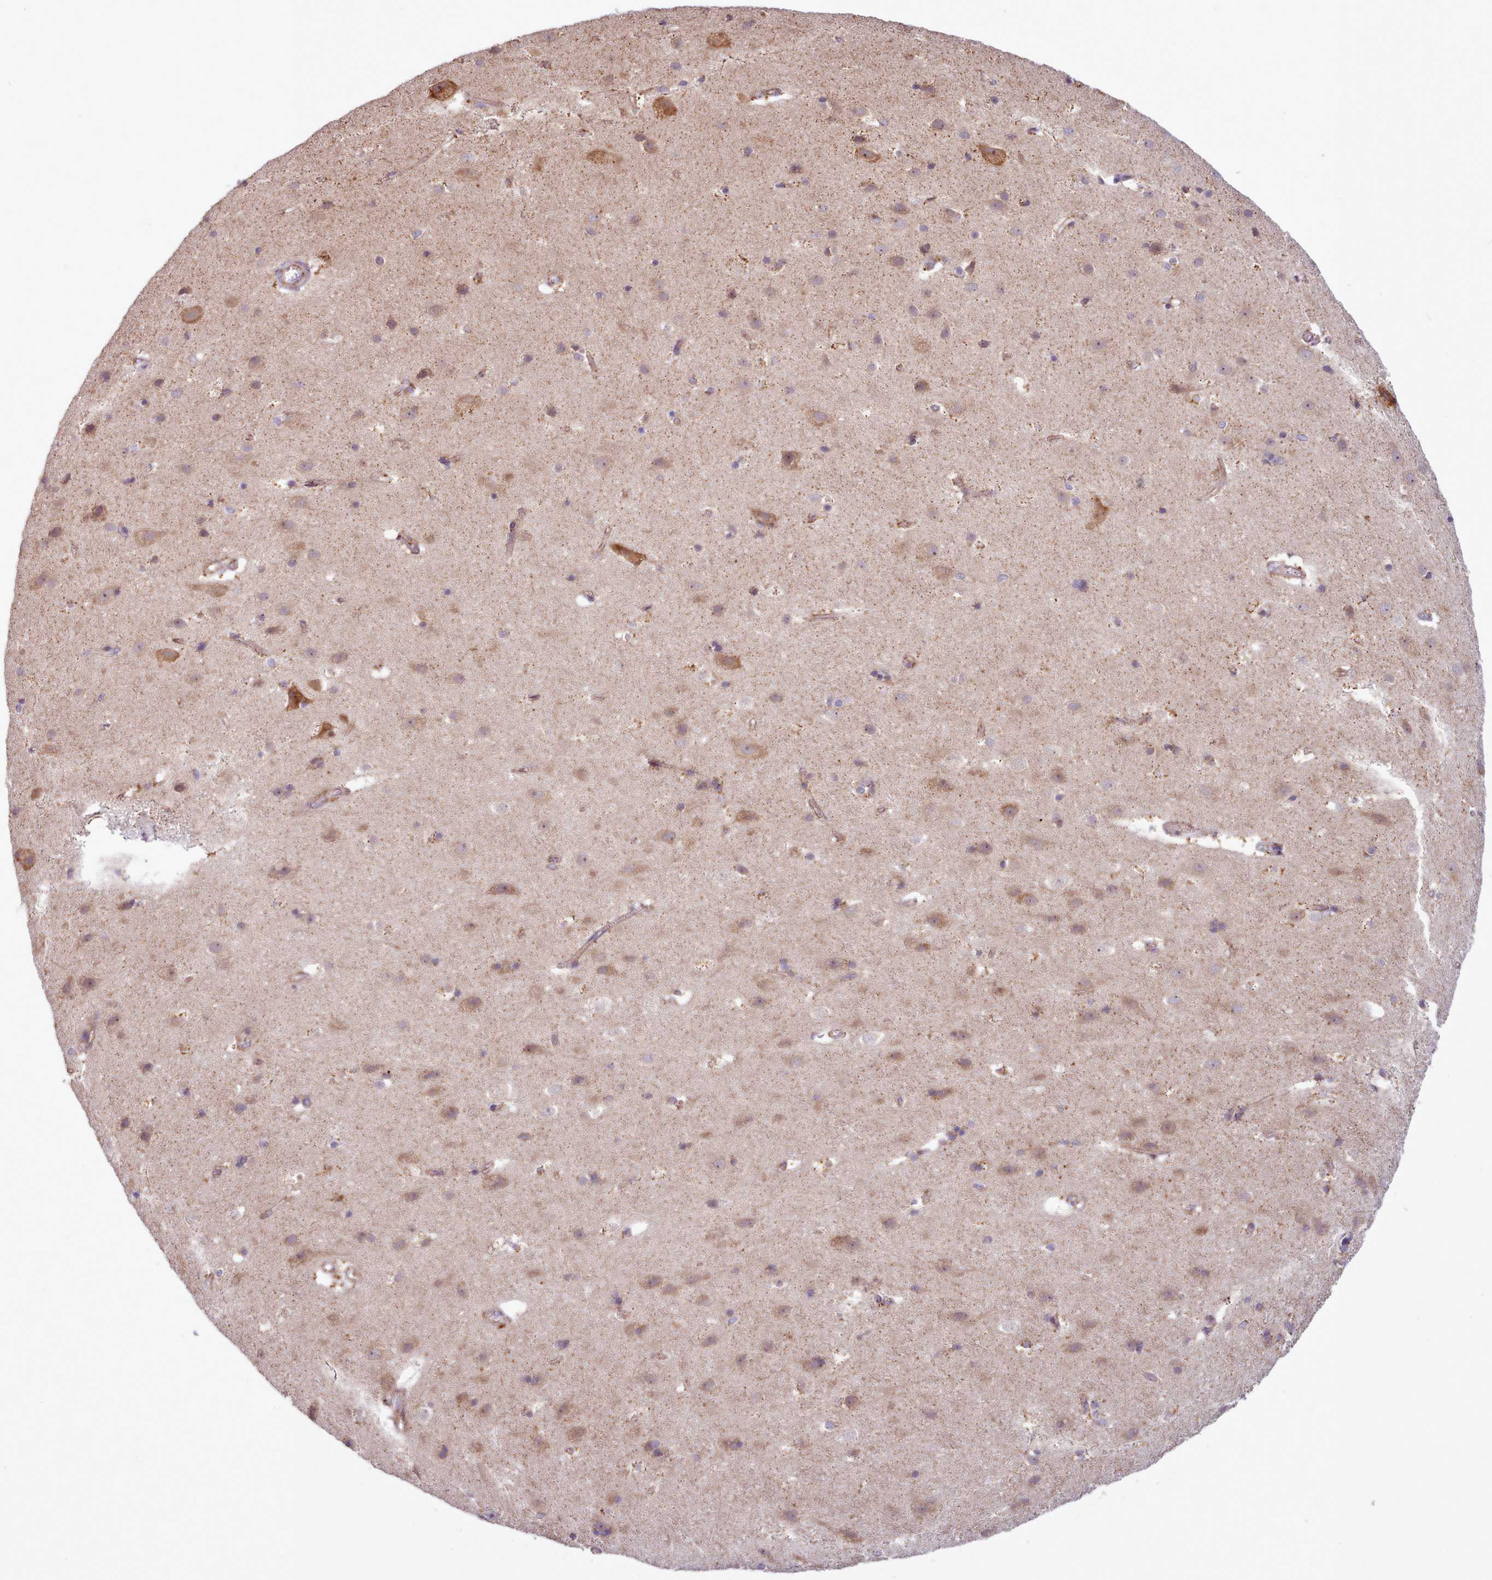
{"staining": {"intensity": "weak", "quantity": ">75%", "location": "cytoplasmic/membranous"}, "tissue": "cerebral cortex", "cell_type": "Endothelial cells", "image_type": "normal", "snomed": [{"axis": "morphology", "description": "Normal tissue, NOS"}, {"axis": "topography", "description": "Cerebral cortex"}], "caption": "DAB (3,3'-diaminobenzidine) immunohistochemical staining of benign cerebral cortex displays weak cytoplasmic/membranous protein expression in about >75% of endothelial cells.", "gene": "CRYBG1", "patient": {"sex": "male", "age": 54}}